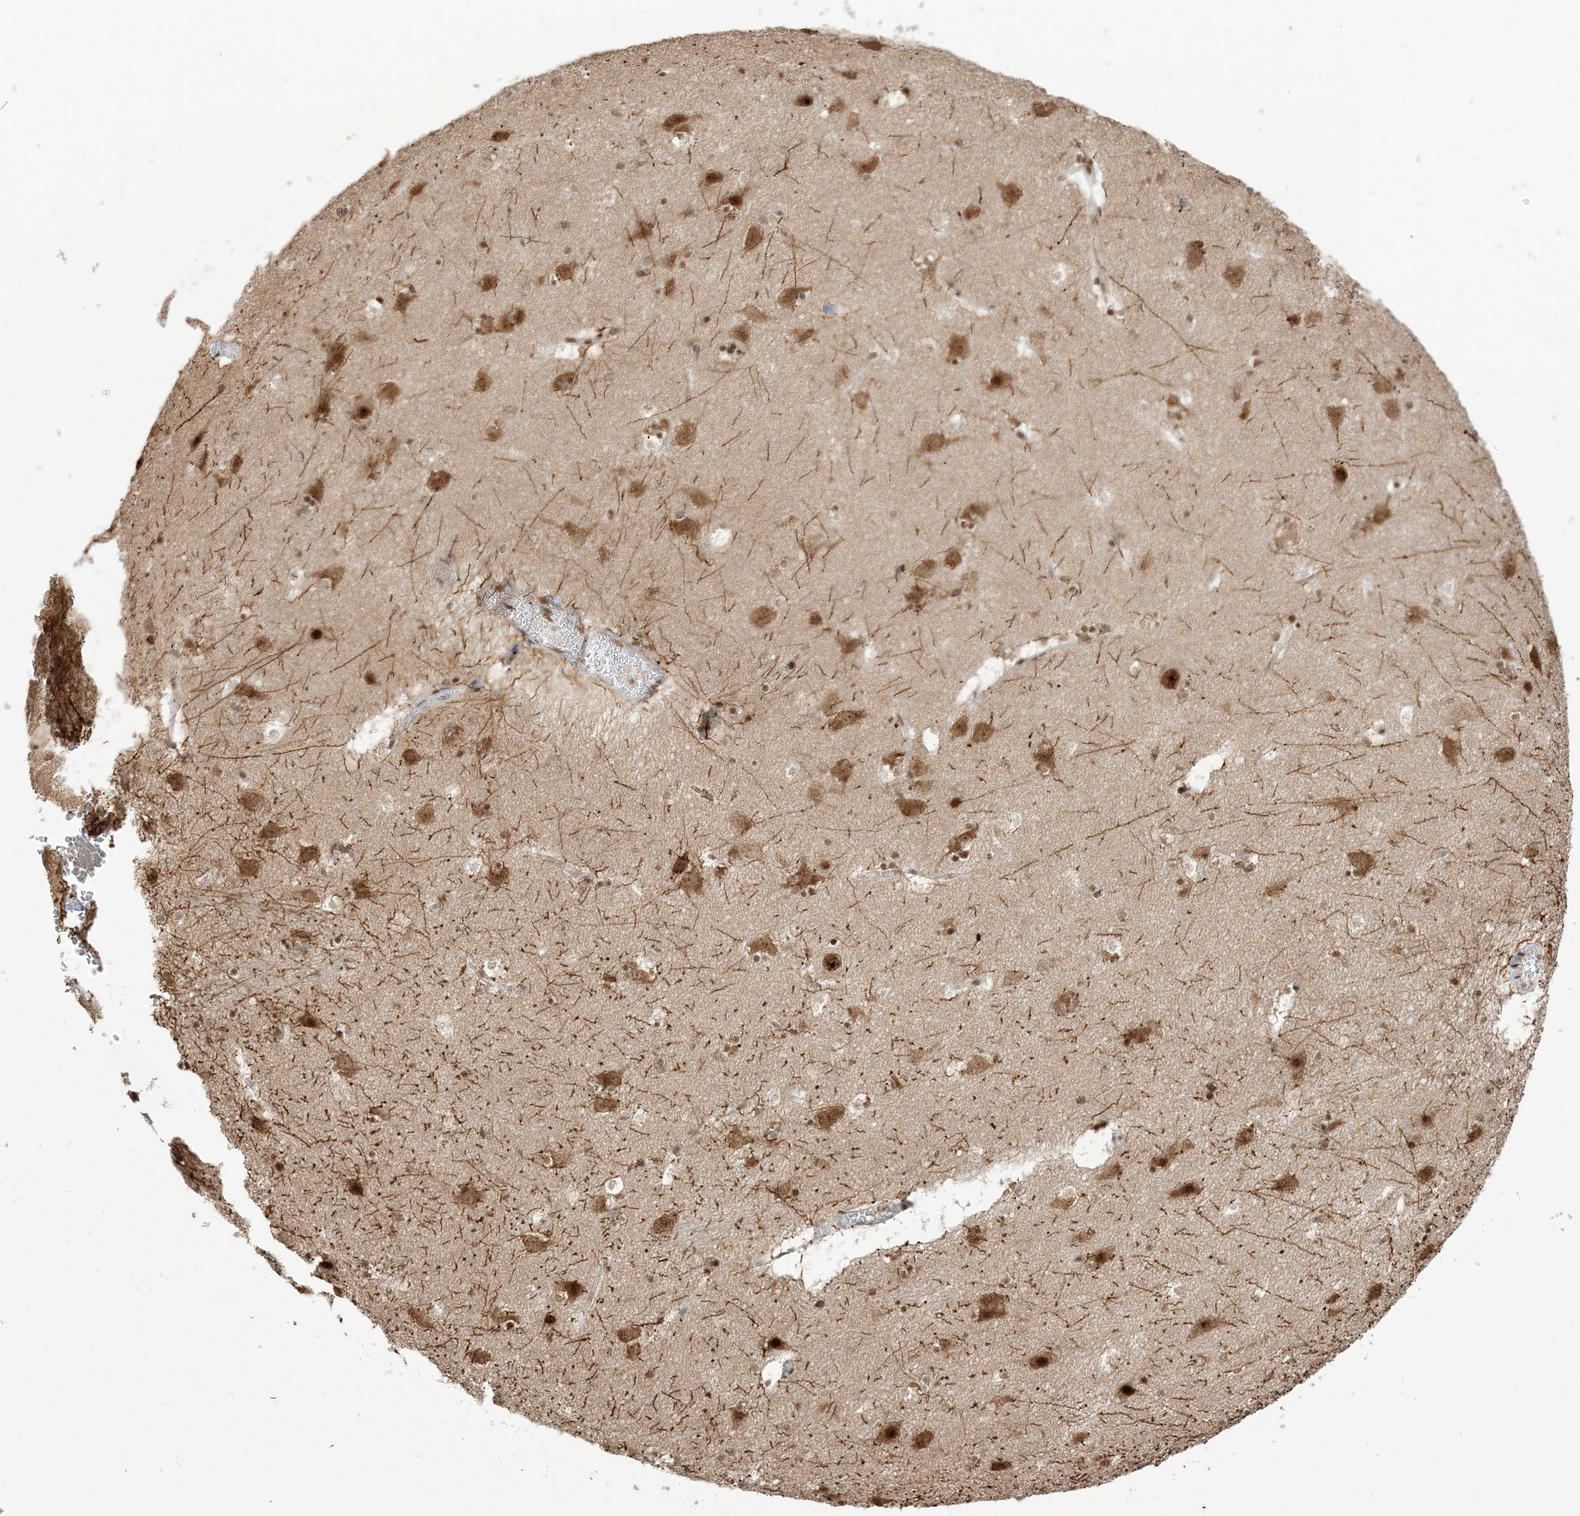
{"staining": {"intensity": "strong", "quantity": "25%-75%", "location": "nuclear"}, "tissue": "caudate", "cell_type": "Glial cells", "image_type": "normal", "snomed": [{"axis": "morphology", "description": "Normal tissue, NOS"}, {"axis": "topography", "description": "Lateral ventricle wall"}], "caption": "Immunohistochemistry (DAB) staining of benign human caudate exhibits strong nuclear protein staining in about 25%-75% of glial cells.", "gene": "ARGLU1", "patient": {"sex": "male", "age": 45}}